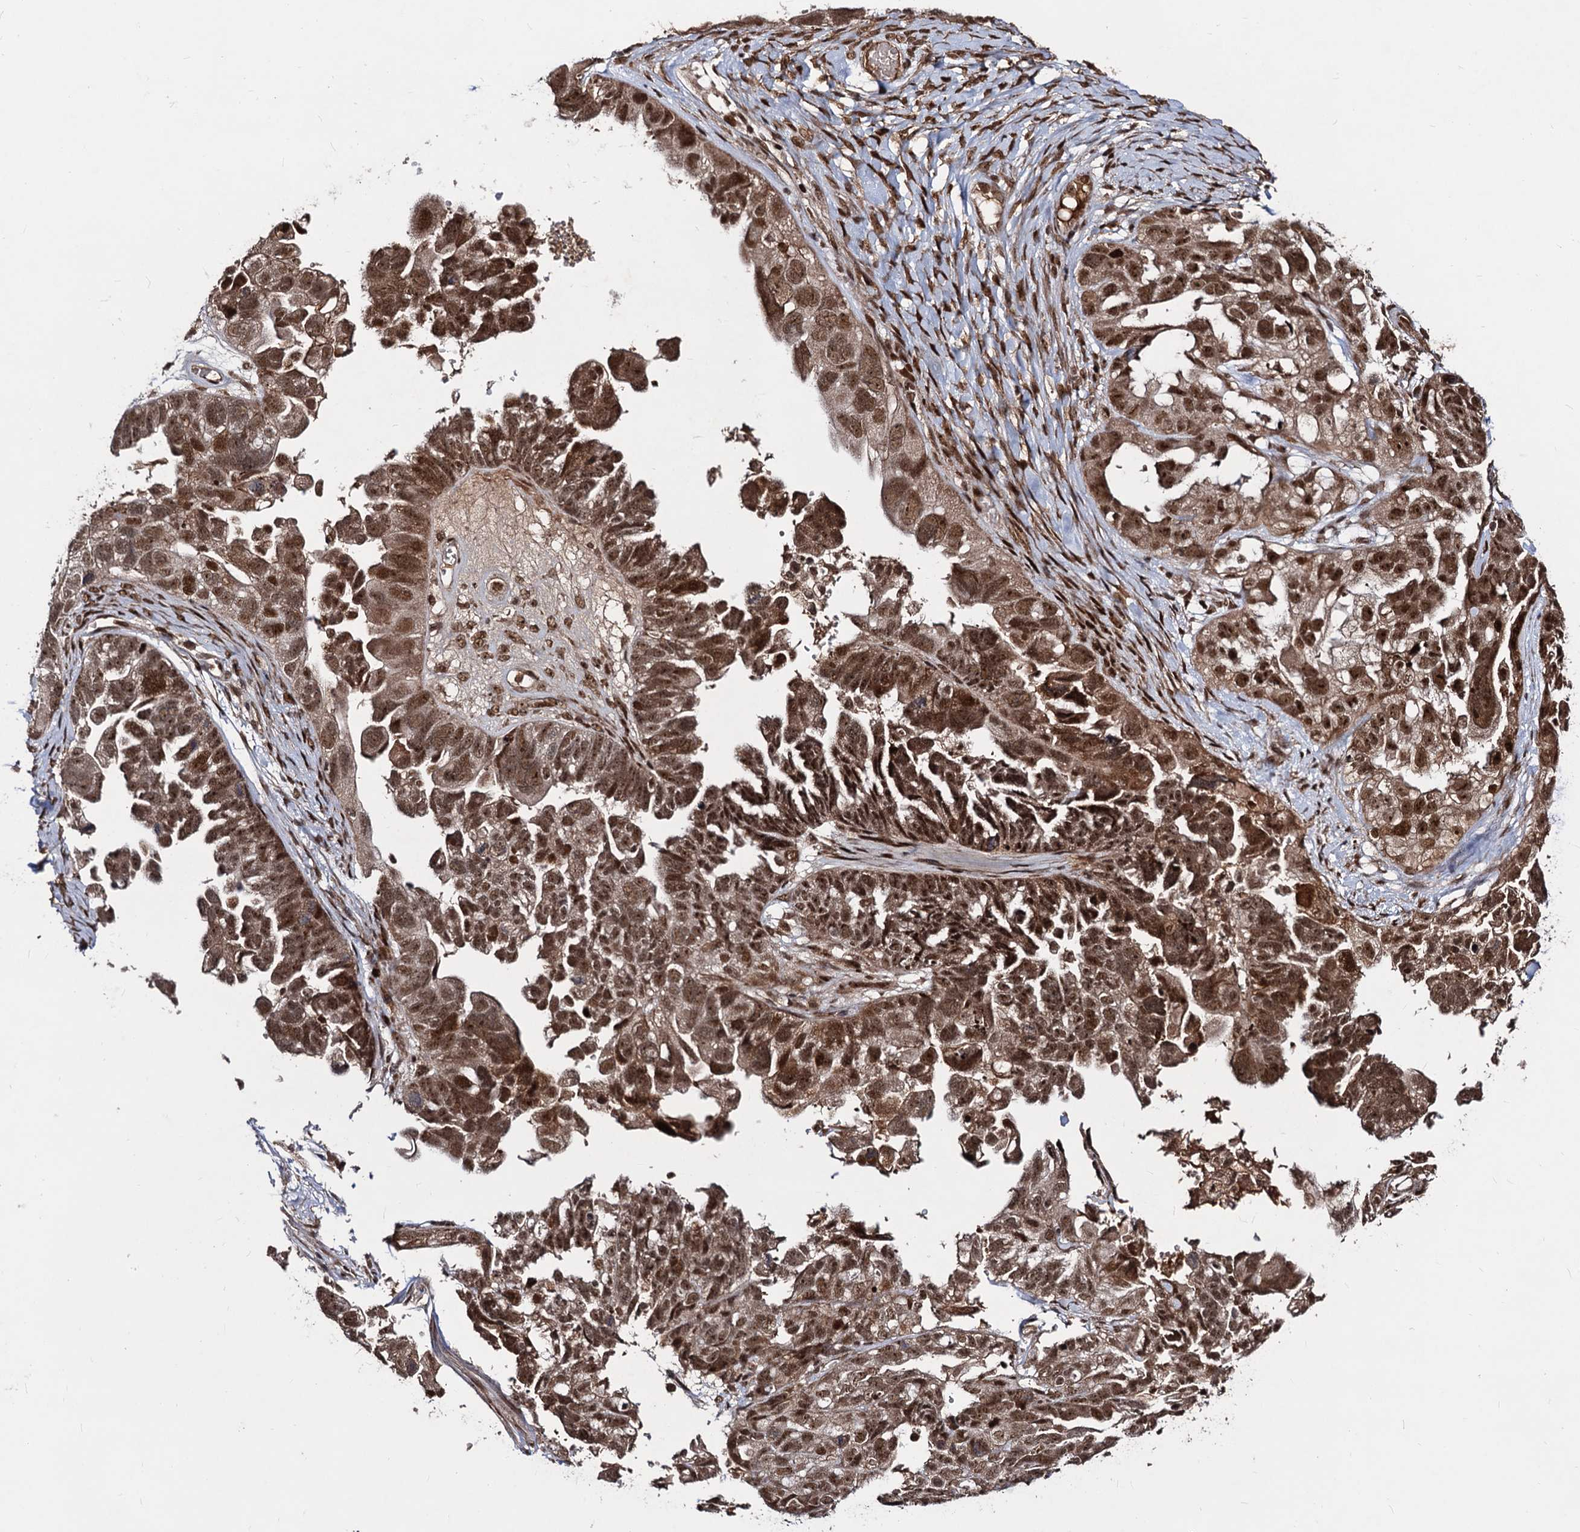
{"staining": {"intensity": "moderate", "quantity": ">75%", "location": "cytoplasmic/membranous,nuclear"}, "tissue": "ovarian cancer", "cell_type": "Tumor cells", "image_type": "cancer", "snomed": [{"axis": "morphology", "description": "Cystadenocarcinoma, serous, NOS"}, {"axis": "topography", "description": "Ovary"}], "caption": "Tumor cells show medium levels of moderate cytoplasmic/membranous and nuclear staining in about >75% of cells in human serous cystadenocarcinoma (ovarian).", "gene": "SFSWAP", "patient": {"sex": "female", "age": 79}}